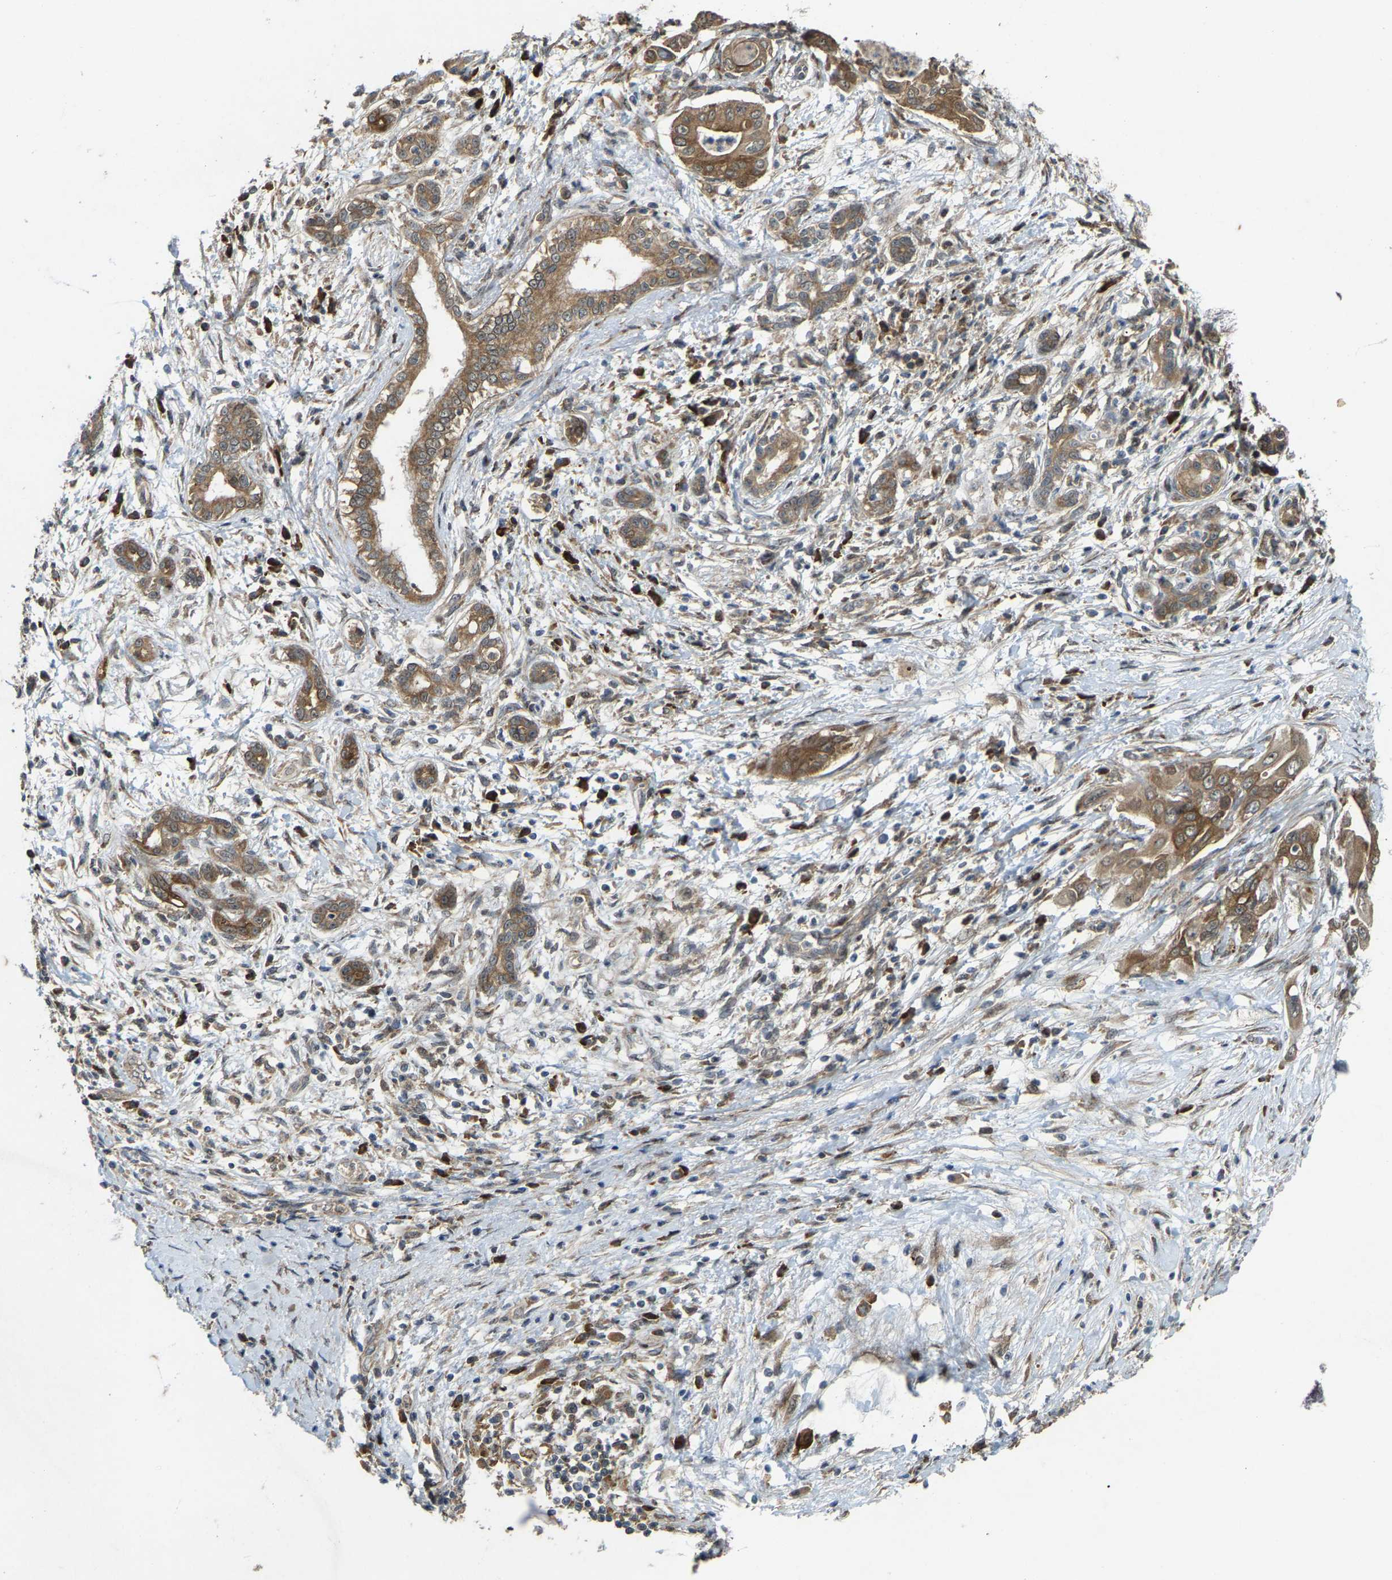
{"staining": {"intensity": "moderate", "quantity": ">75%", "location": "cytoplasmic/membranous"}, "tissue": "pancreatic cancer", "cell_type": "Tumor cells", "image_type": "cancer", "snomed": [{"axis": "morphology", "description": "Adenocarcinoma, NOS"}, {"axis": "topography", "description": "Pancreas"}], "caption": "Immunohistochemical staining of human pancreatic cancer (adenocarcinoma) reveals medium levels of moderate cytoplasmic/membranous expression in approximately >75% of tumor cells. Using DAB (3,3'-diaminobenzidine) (brown) and hematoxylin (blue) stains, captured at high magnification using brightfield microscopy.", "gene": "LRRC72", "patient": {"sex": "male", "age": 58}}